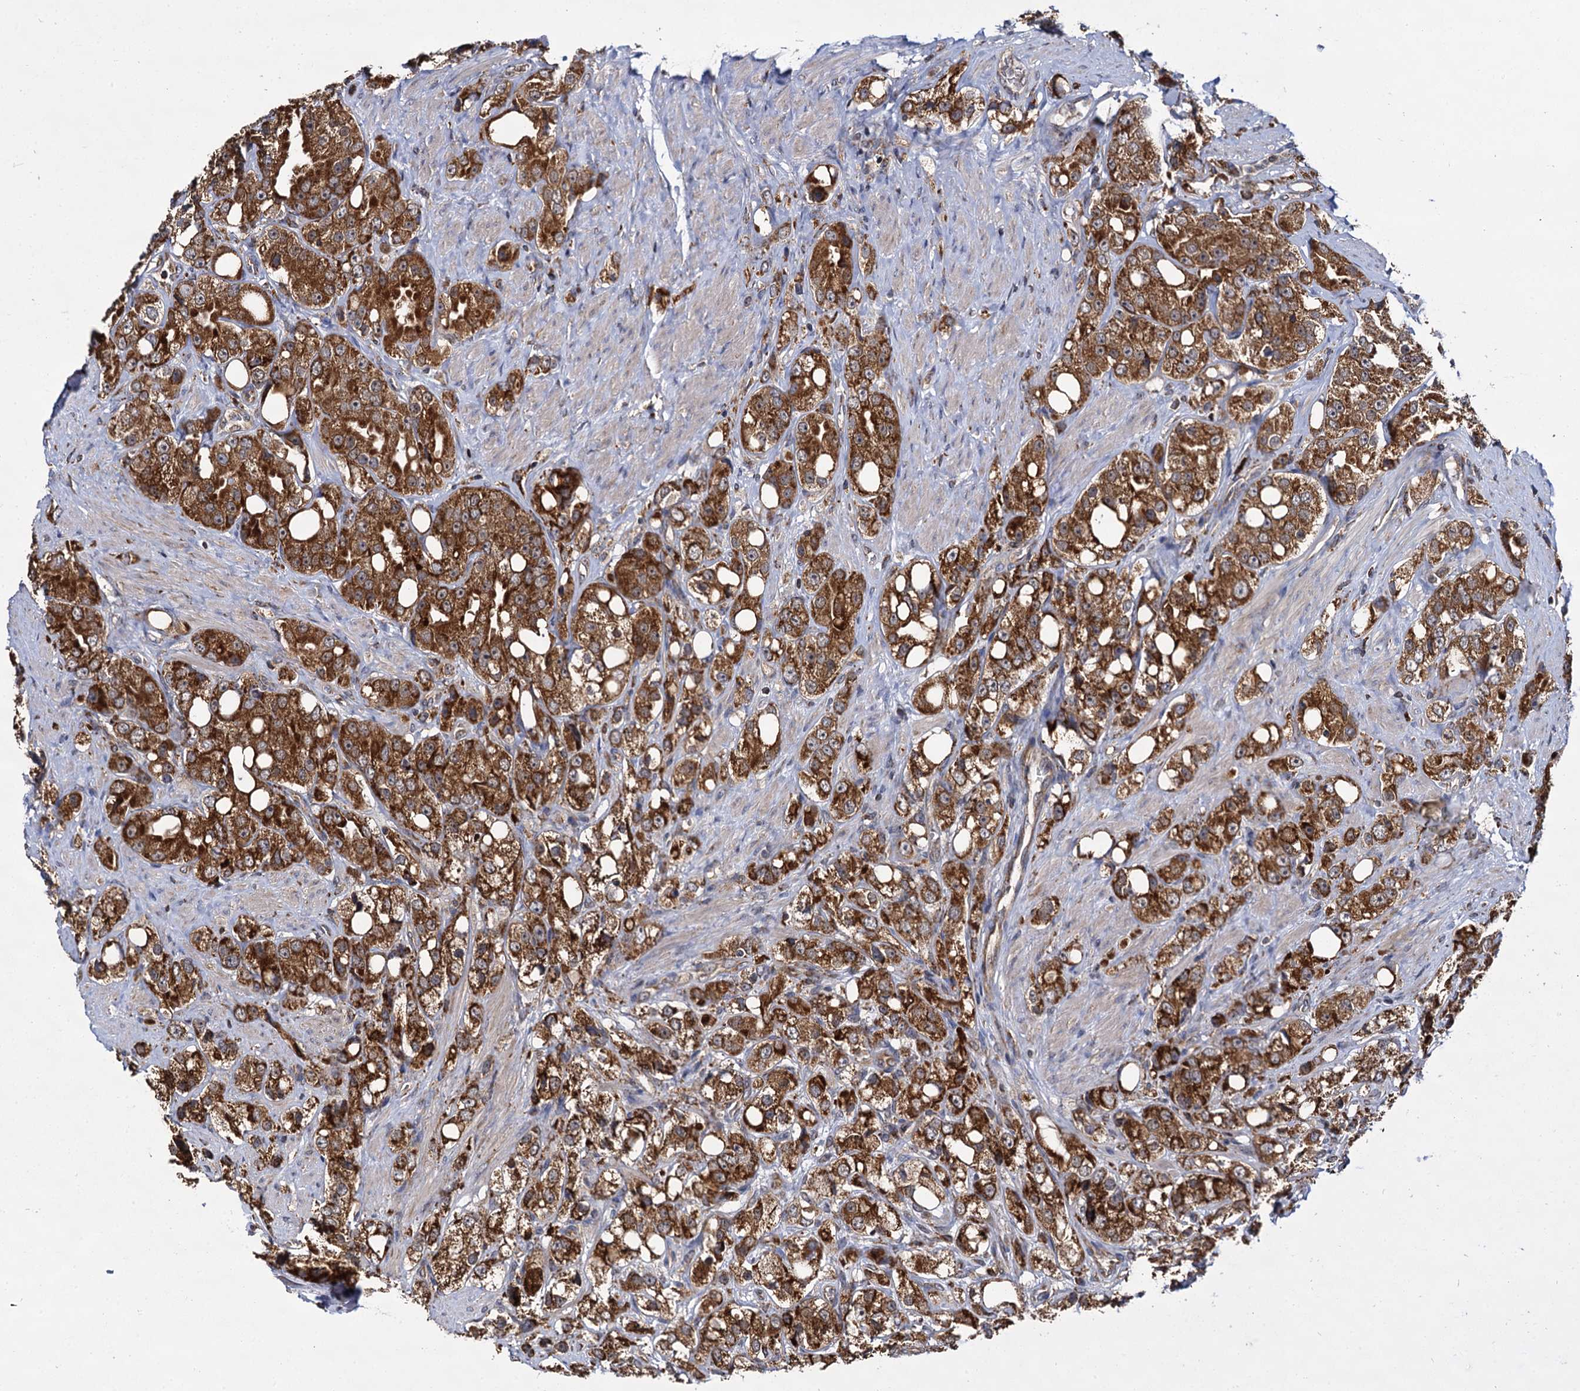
{"staining": {"intensity": "strong", "quantity": ">75%", "location": "cytoplasmic/membranous"}, "tissue": "prostate cancer", "cell_type": "Tumor cells", "image_type": "cancer", "snomed": [{"axis": "morphology", "description": "Adenocarcinoma, NOS"}, {"axis": "topography", "description": "Prostate"}], "caption": "A high amount of strong cytoplasmic/membranous staining is present in approximately >75% of tumor cells in adenocarcinoma (prostate) tissue.", "gene": "UFM1", "patient": {"sex": "male", "age": 79}}